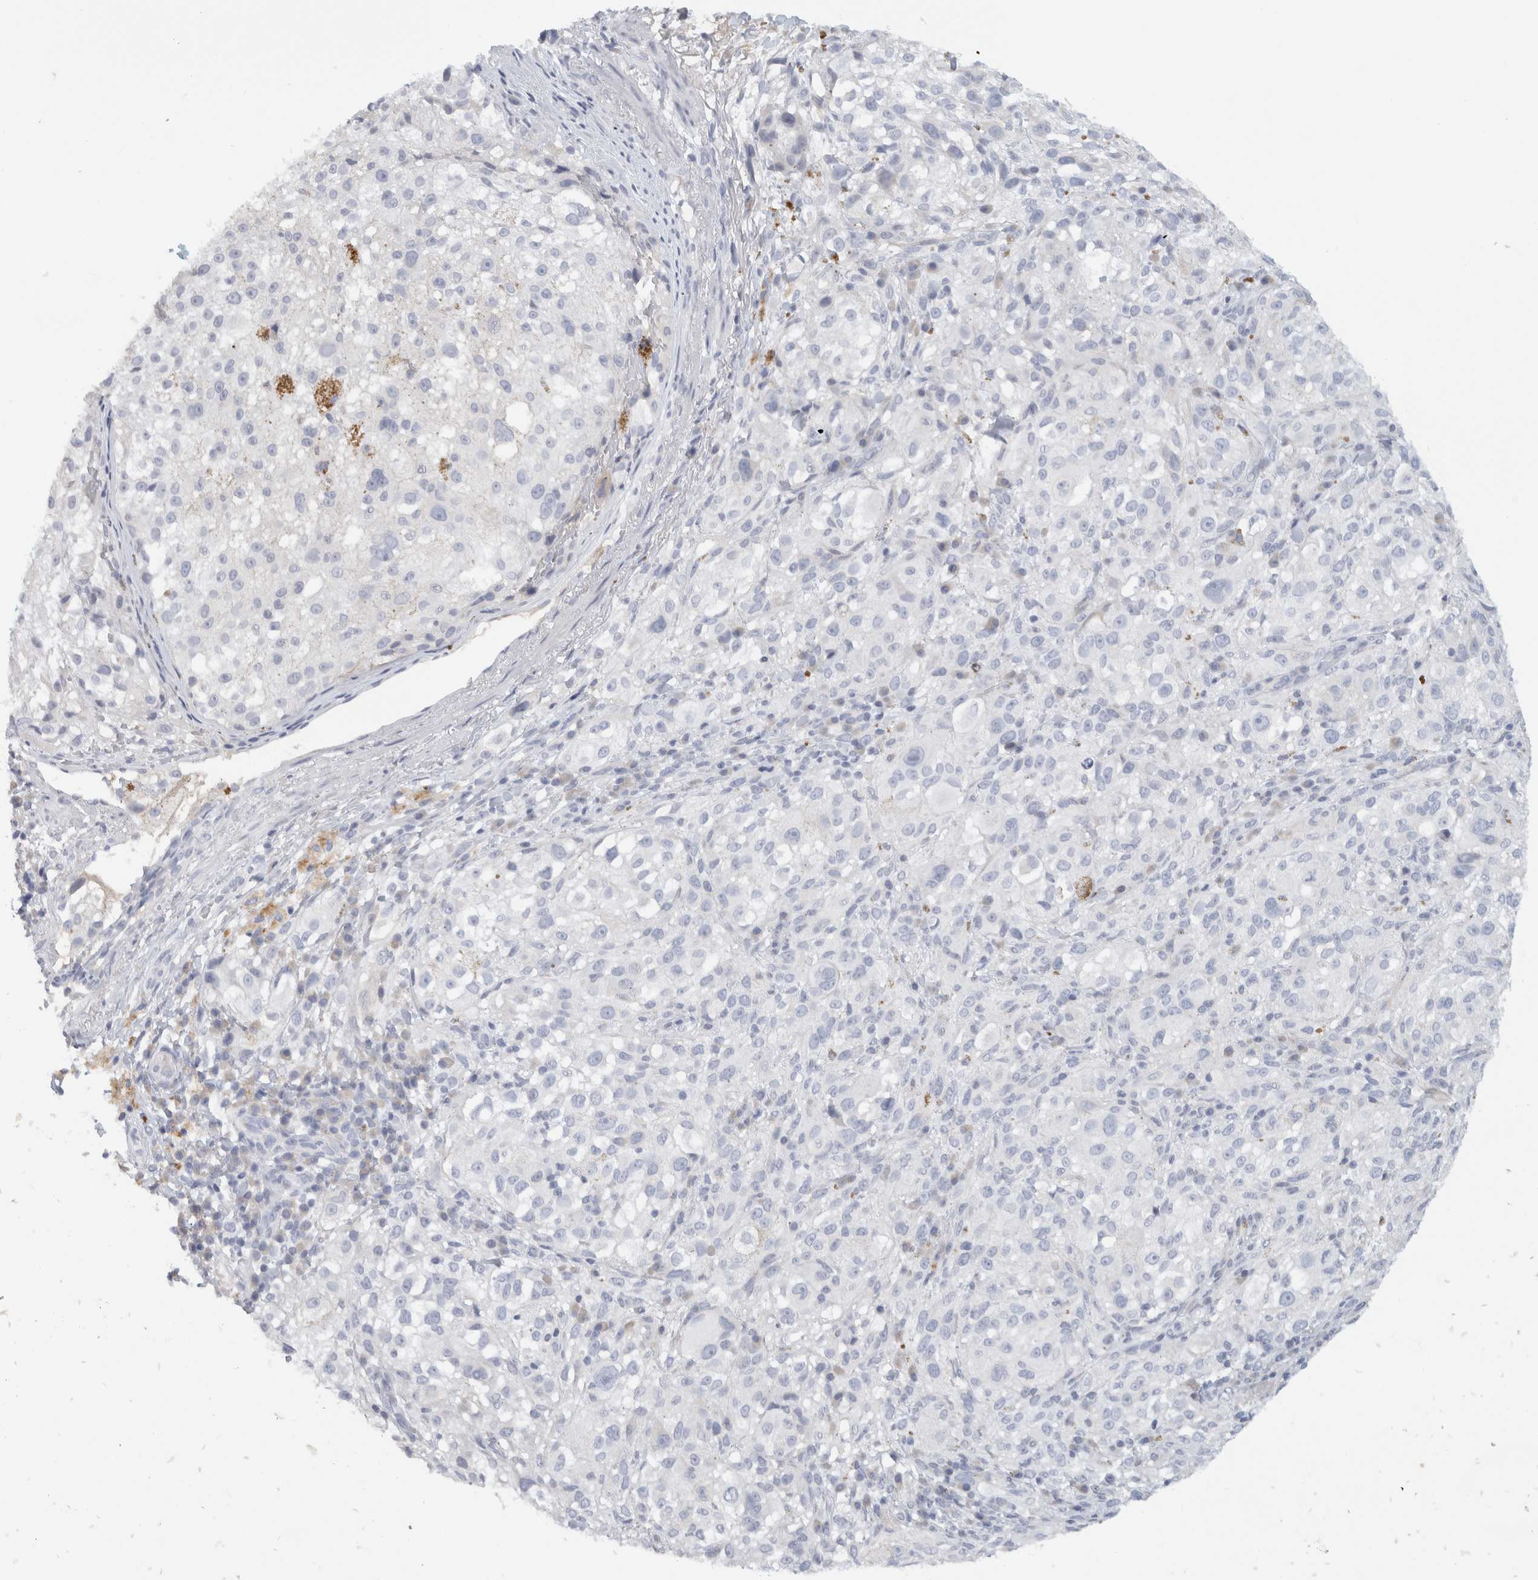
{"staining": {"intensity": "negative", "quantity": "none", "location": "none"}, "tissue": "melanoma", "cell_type": "Tumor cells", "image_type": "cancer", "snomed": [{"axis": "morphology", "description": "Necrosis, NOS"}, {"axis": "morphology", "description": "Malignant melanoma, NOS"}, {"axis": "topography", "description": "Skin"}], "caption": "A high-resolution photomicrograph shows immunohistochemistry staining of malignant melanoma, which displays no significant expression in tumor cells. Nuclei are stained in blue.", "gene": "STK31", "patient": {"sex": "female", "age": 87}}